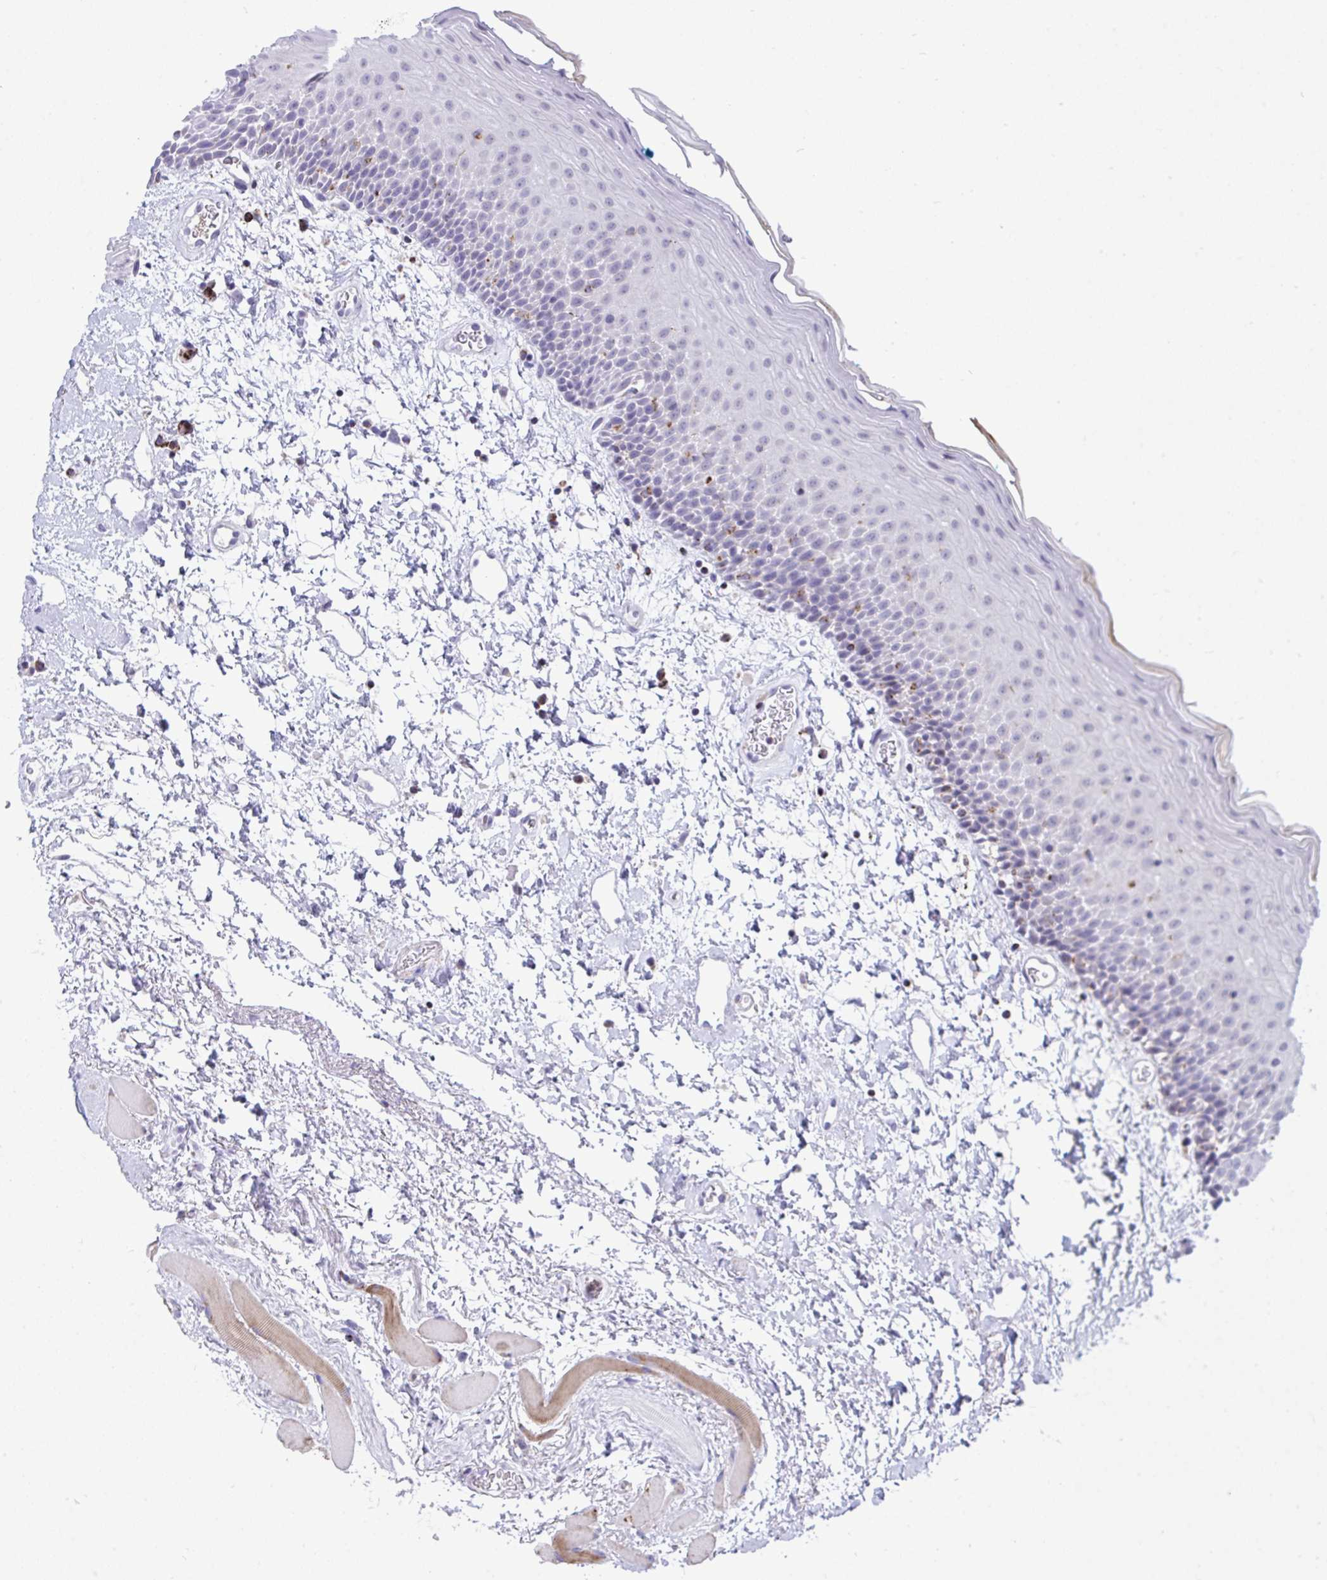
{"staining": {"intensity": "negative", "quantity": "none", "location": "none"}, "tissue": "oral mucosa", "cell_type": "Squamous epithelial cells", "image_type": "normal", "snomed": [{"axis": "morphology", "description": "Normal tissue, NOS"}, {"axis": "topography", "description": "Oral tissue"}], "caption": "Immunohistochemistry (IHC) of normal human oral mucosa shows no positivity in squamous epithelial cells.", "gene": "PLA2G12B", "patient": {"sex": "female", "age": 82}}